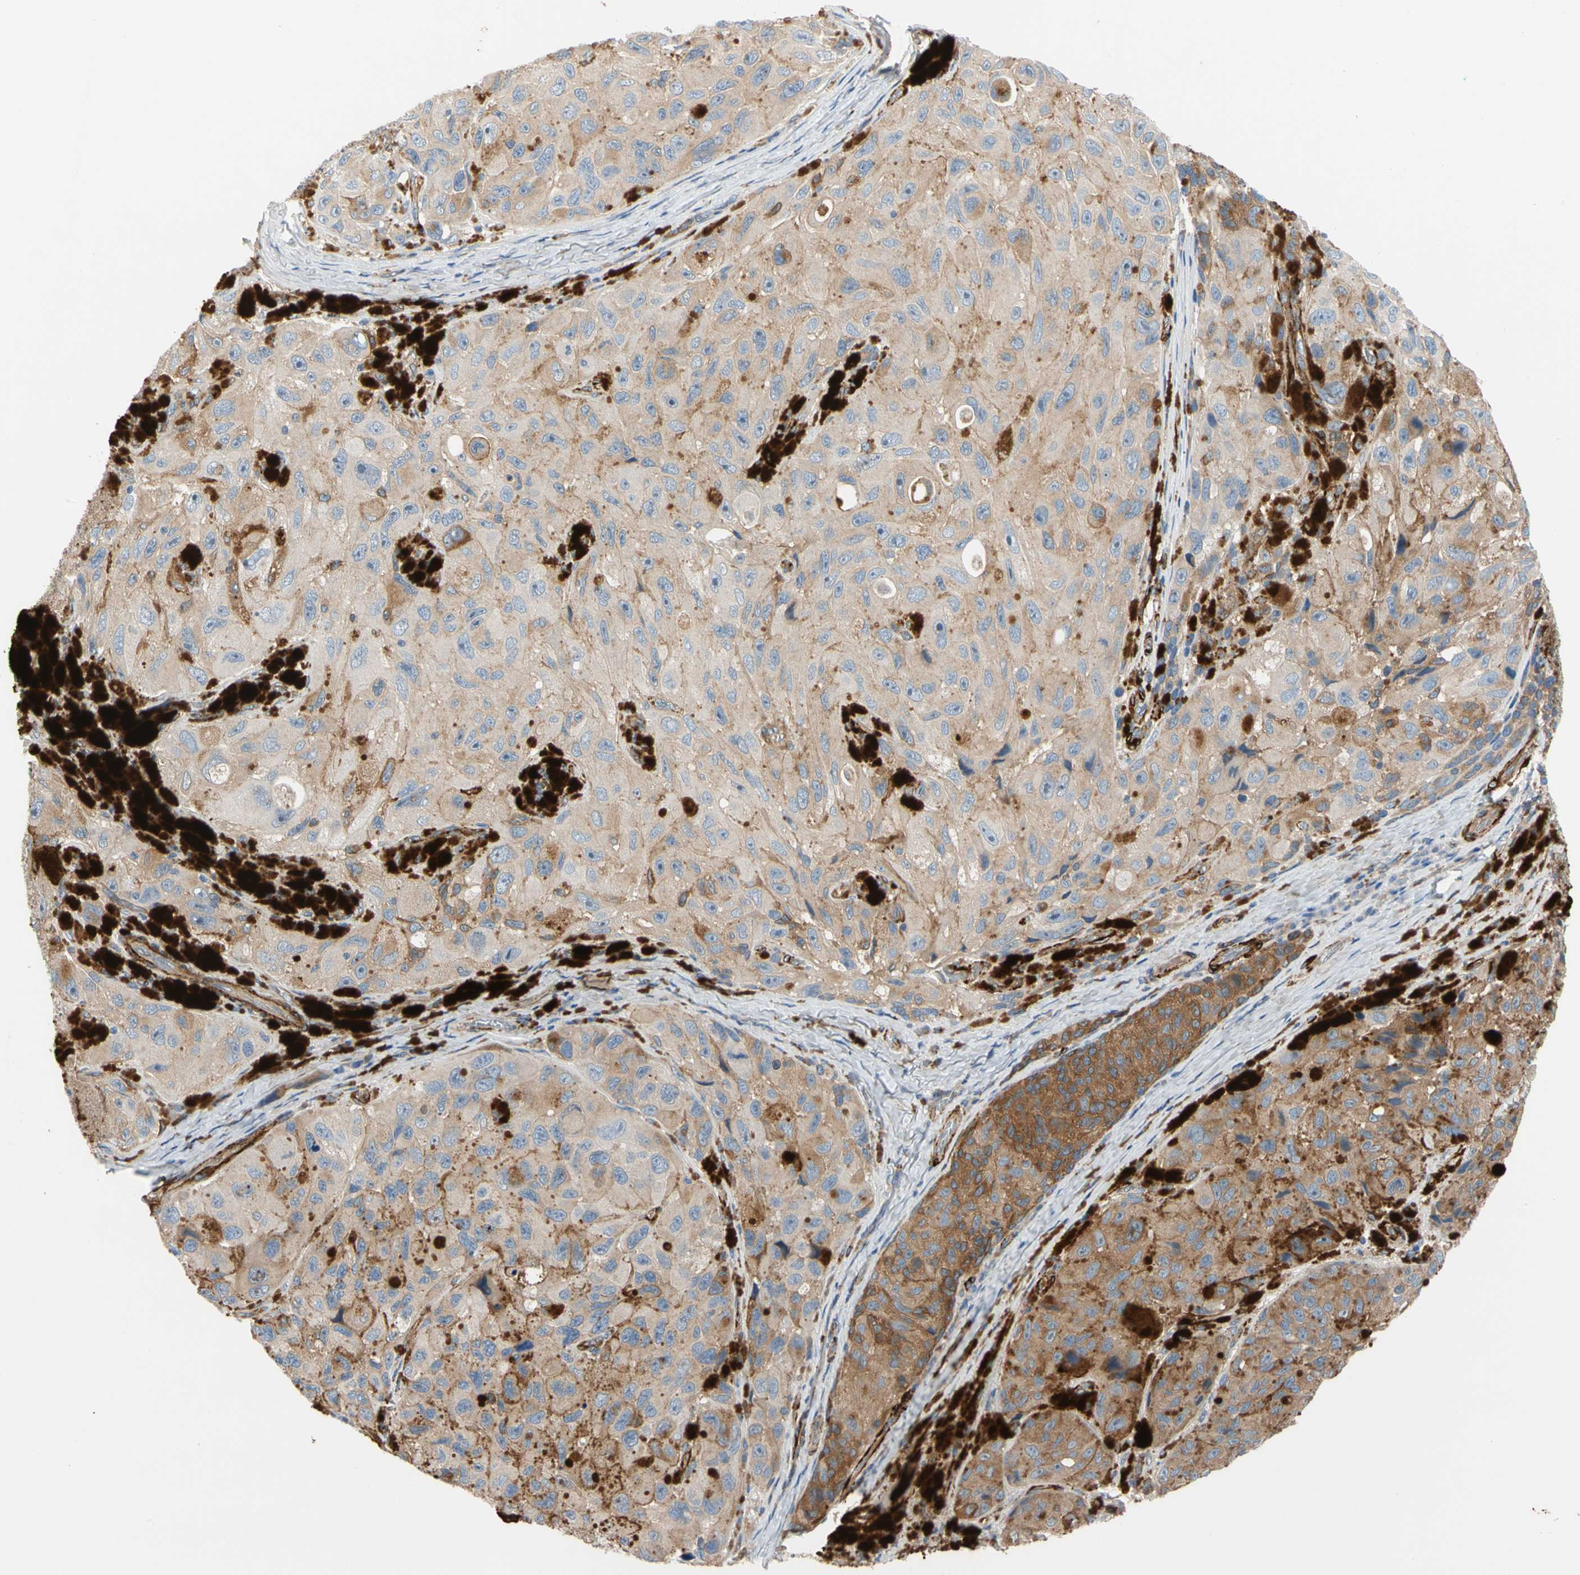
{"staining": {"intensity": "weak", "quantity": "25%-75%", "location": "cytoplasmic/membranous"}, "tissue": "melanoma", "cell_type": "Tumor cells", "image_type": "cancer", "snomed": [{"axis": "morphology", "description": "Malignant melanoma, NOS"}, {"axis": "topography", "description": "Skin"}], "caption": "Malignant melanoma tissue exhibits weak cytoplasmic/membranous staining in about 25%-75% of tumor cells, visualized by immunohistochemistry.", "gene": "ENTREP3", "patient": {"sex": "female", "age": 73}}